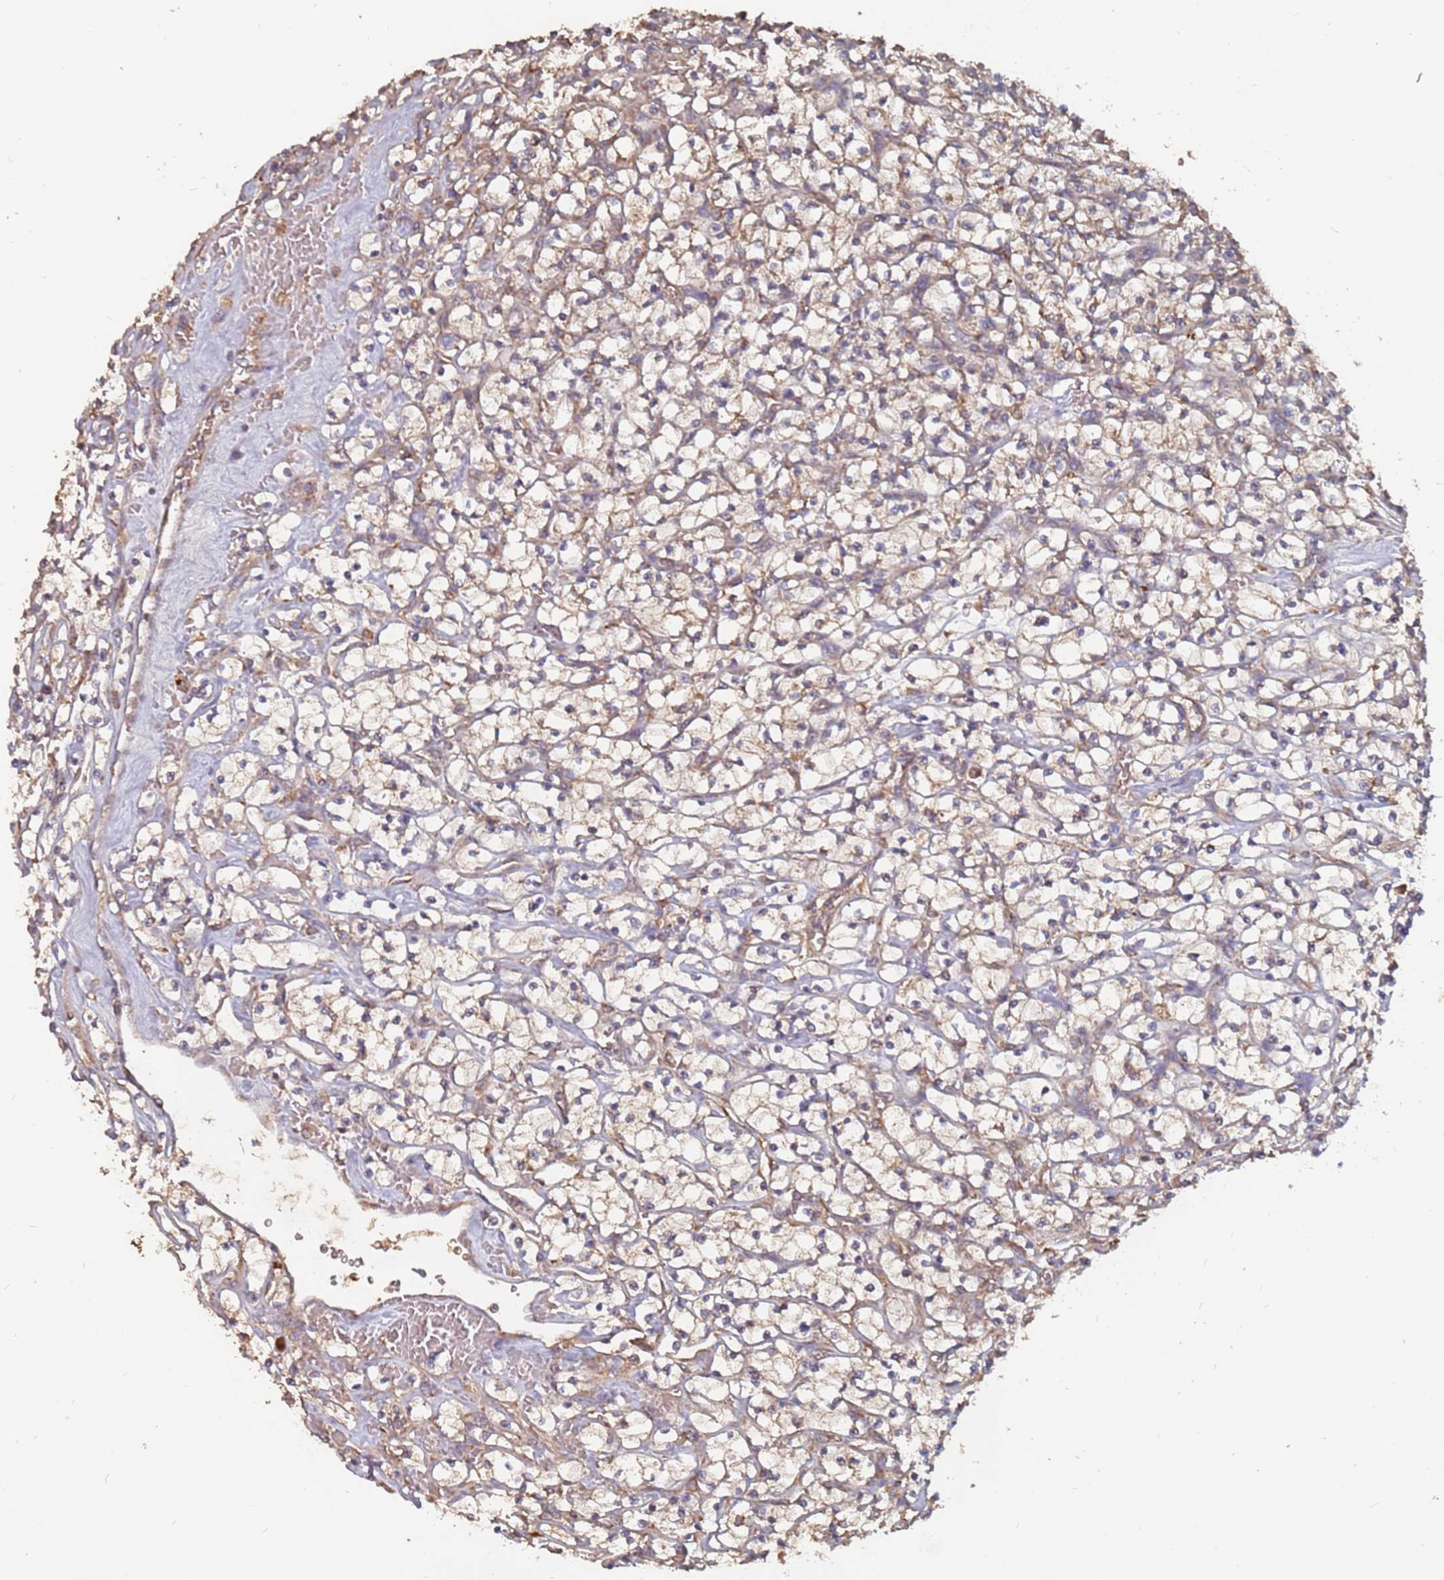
{"staining": {"intensity": "moderate", "quantity": "25%-75%", "location": "cytoplasmic/membranous"}, "tissue": "renal cancer", "cell_type": "Tumor cells", "image_type": "cancer", "snomed": [{"axis": "morphology", "description": "Adenocarcinoma, NOS"}, {"axis": "topography", "description": "Kidney"}], "caption": "Adenocarcinoma (renal) stained with a brown dye reveals moderate cytoplasmic/membranous positive staining in about 25%-75% of tumor cells.", "gene": "ATG5", "patient": {"sex": "female", "age": 64}}